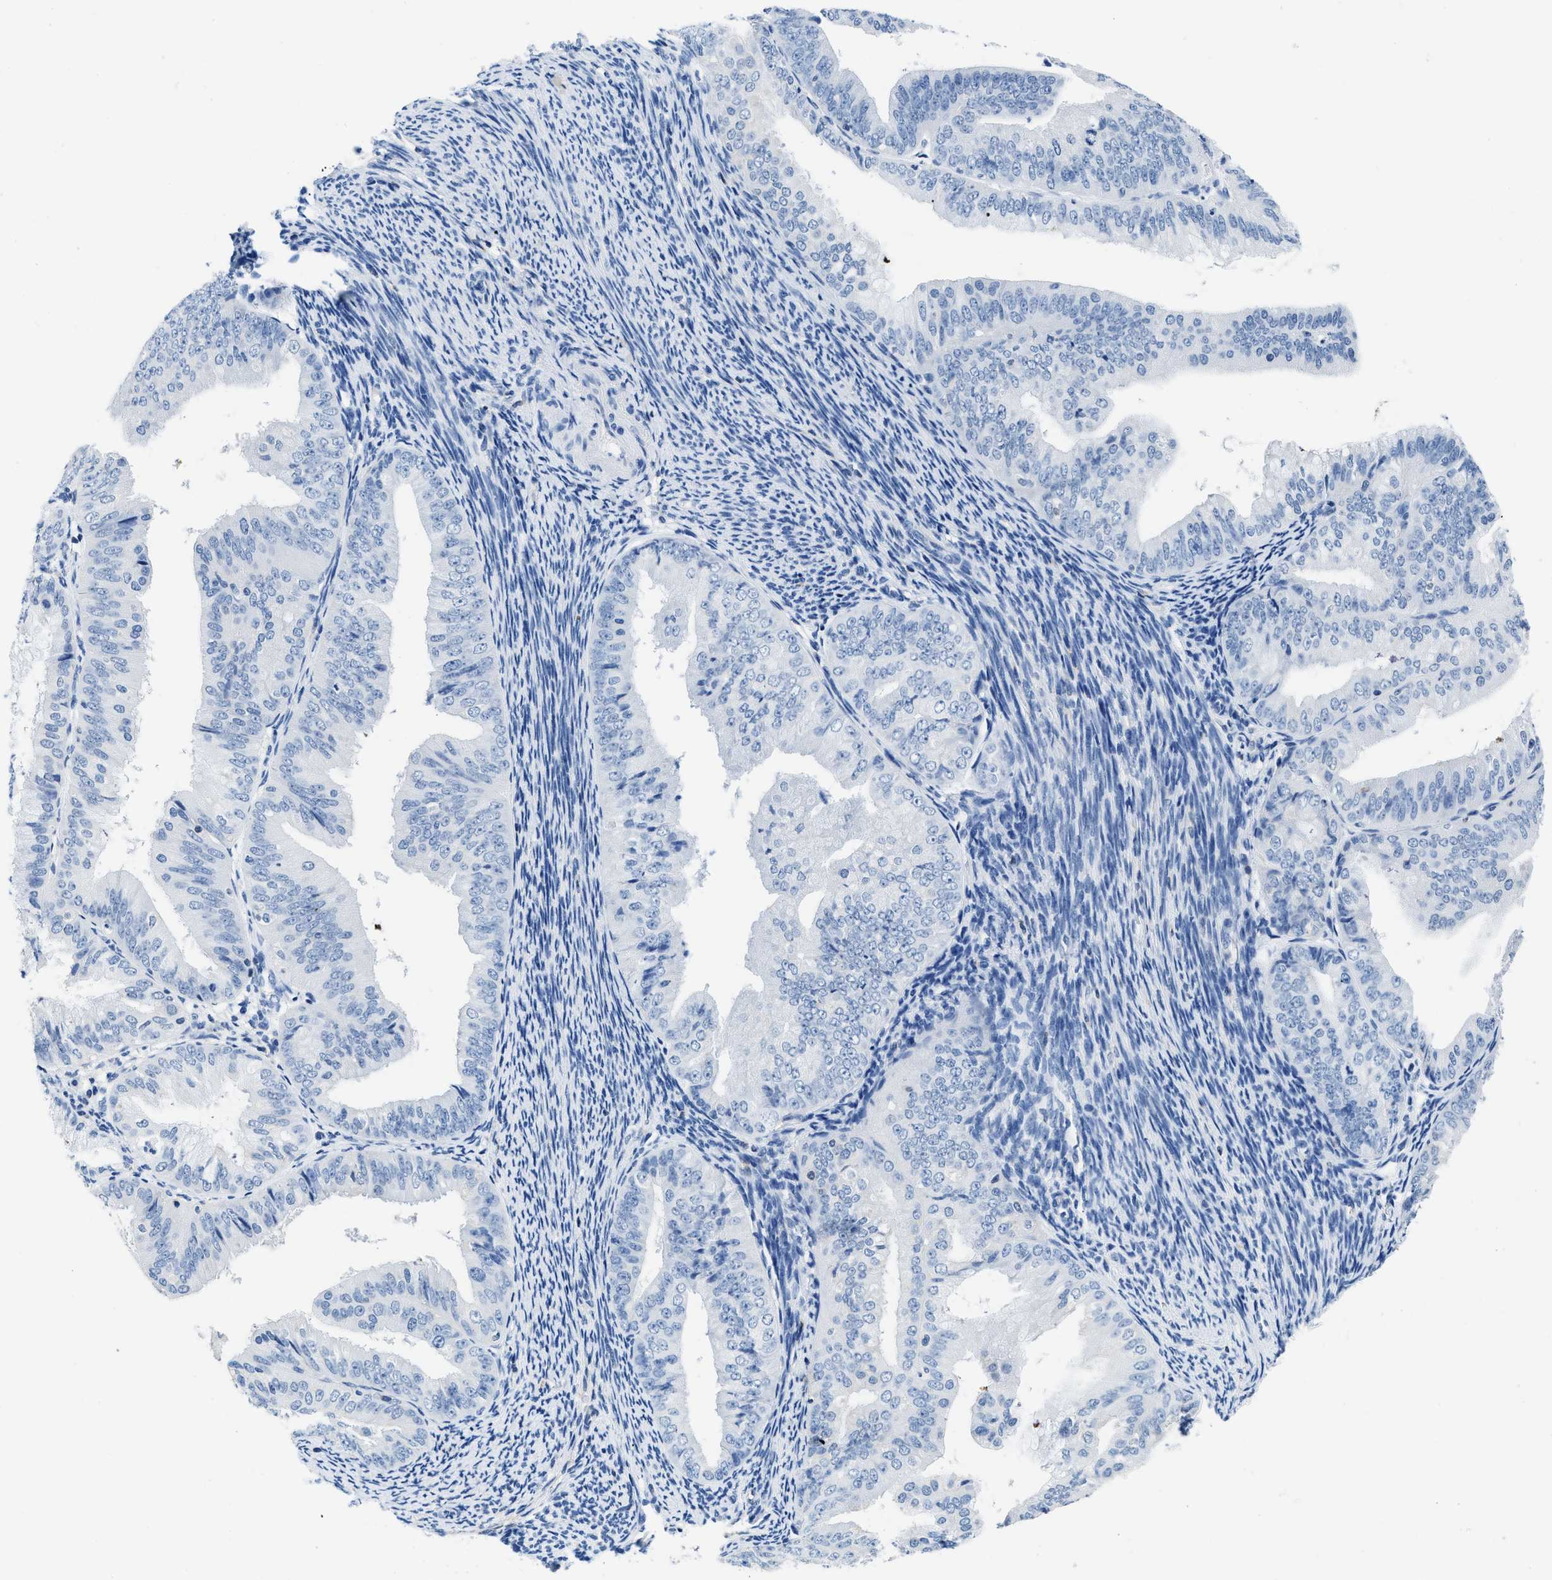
{"staining": {"intensity": "negative", "quantity": "none", "location": "none"}, "tissue": "endometrial cancer", "cell_type": "Tumor cells", "image_type": "cancer", "snomed": [{"axis": "morphology", "description": "Adenocarcinoma, NOS"}, {"axis": "topography", "description": "Endometrium"}], "caption": "High power microscopy image of an IHC histopathology image of endometrial adenocarcinoma, revealing no significant positivity in tumor cells.", "gene": "NFATC2", "patient": {"sex": "female", "age": 63}}